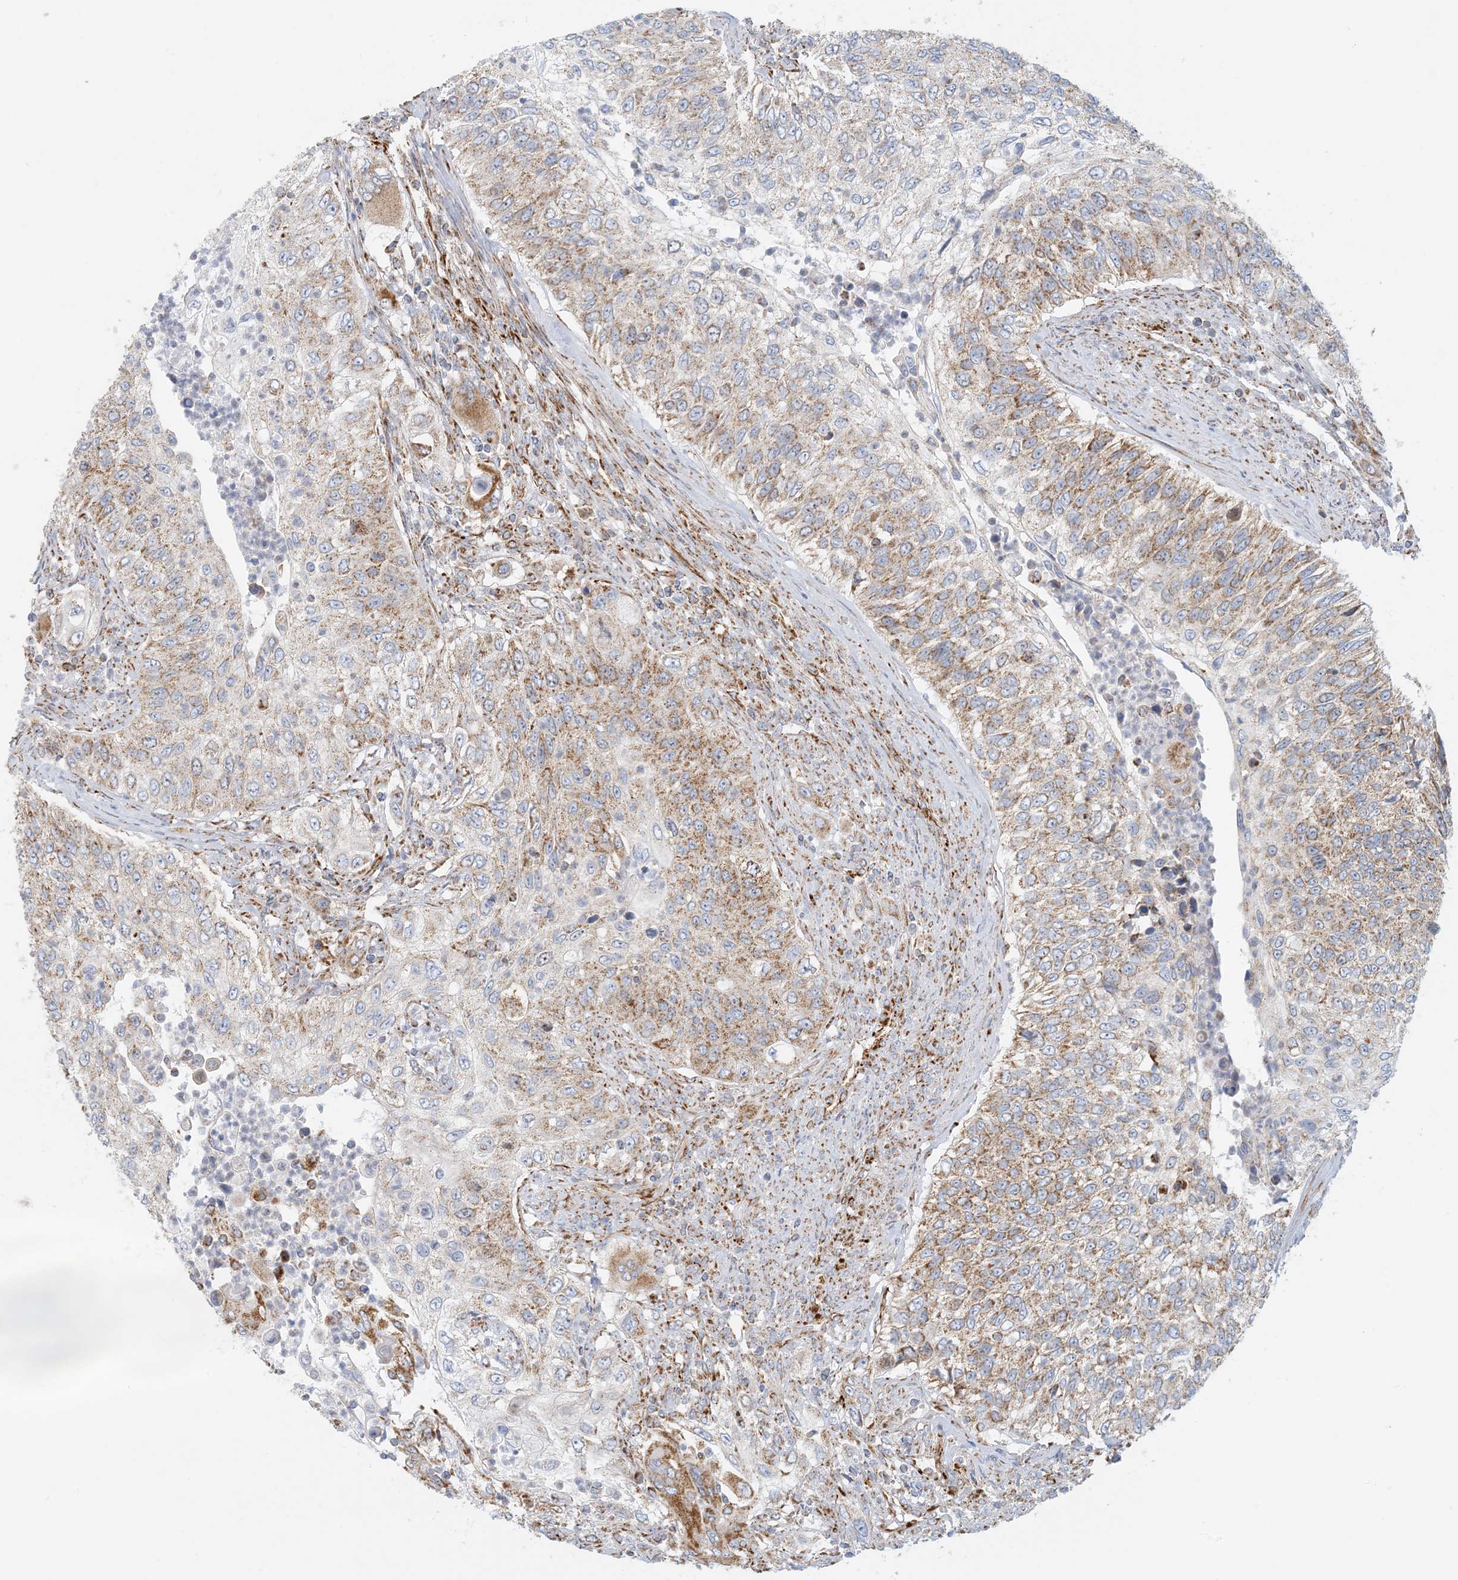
{"staining": {"intensity": "moderate", "quantity": ">75%", "location": "cytoplasmic/membranous"}, "tissue": "urothelial cancer", "cell_type": "Tumor cells", "image_type": "cancer", "snomed": [{"axis": "morphology", "description": "Urothelial carcinoma, High grade"}, {"axis": "topography", "description": "Urinary bladder"}], "caption": "Urothelial carcinoma (high-grade) tissue demonstrates moderate cytoplasmic/membranous positivity in approximately >75% of tumor cells, visualized by immunohistochemistry.", "gene": "COA3", "patient": {"sex": "female", "age": 60}}